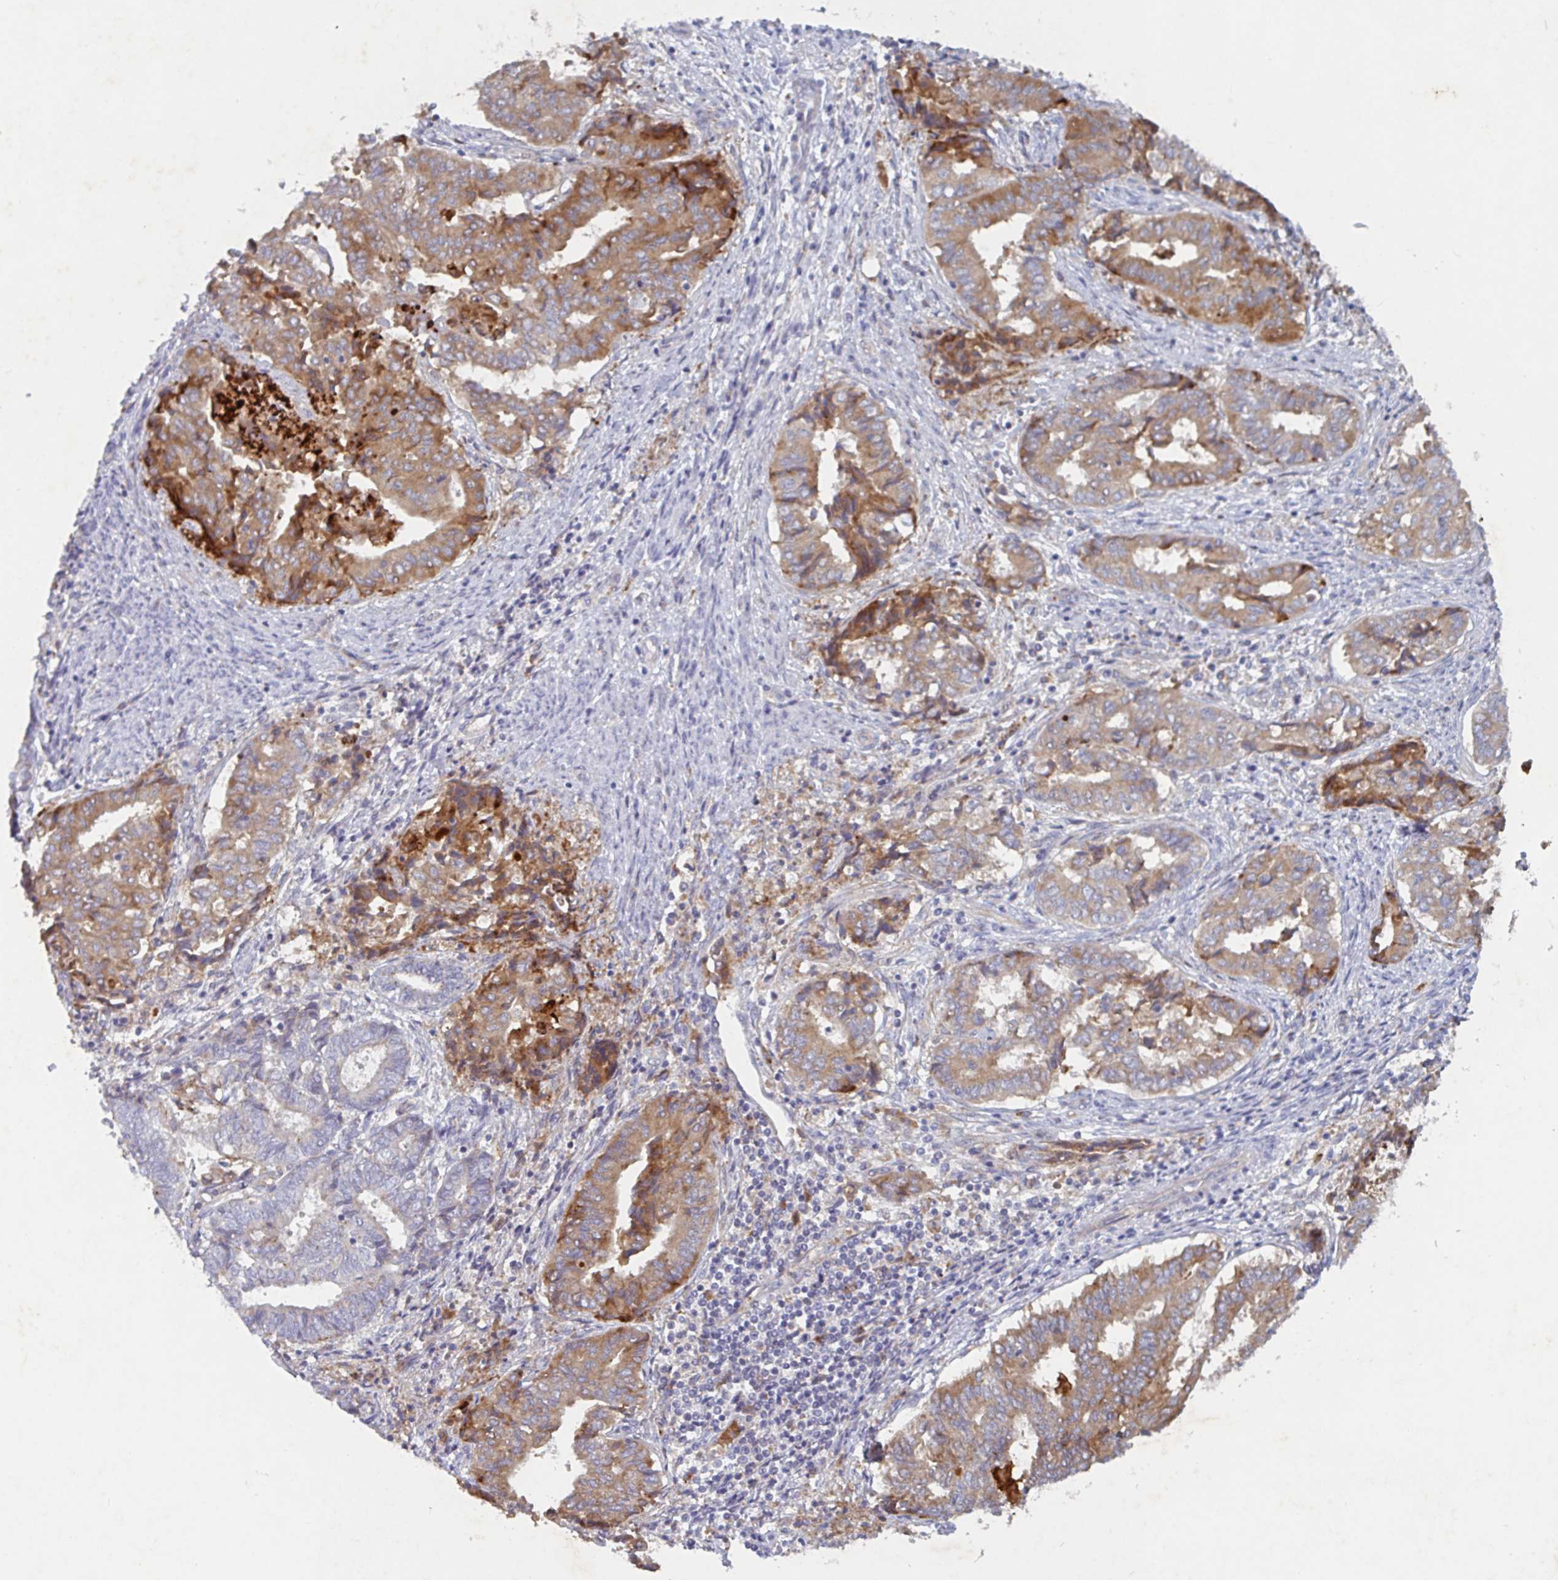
{"staining": {"intensity": "moderate", "quantity": ">75%", "location": "cytoplasmic/membranous"}, "tissue": "endometrial cancer", "cell_type": "Tumor cells", "image_type": "cancer", "snomed": [{"axis": "morphology", "description": "Adenocarcinoma, NOS"}, {"axis": "topography", "description": "Endometrium"}], "caption": "Immunohistochemistry (IHC) photomicrograph of neoplastic tissue: adenocarcinoma (endometrial) stained using IHC demonstrates medium levels of moderate protein expression localized specifically in the cytoplasmic/membranous of tumor cells, appearing as a cytoplasmic/membranous brown color.", "gene": "MANBA", "patient": {"sex": "female", "age": 80}}